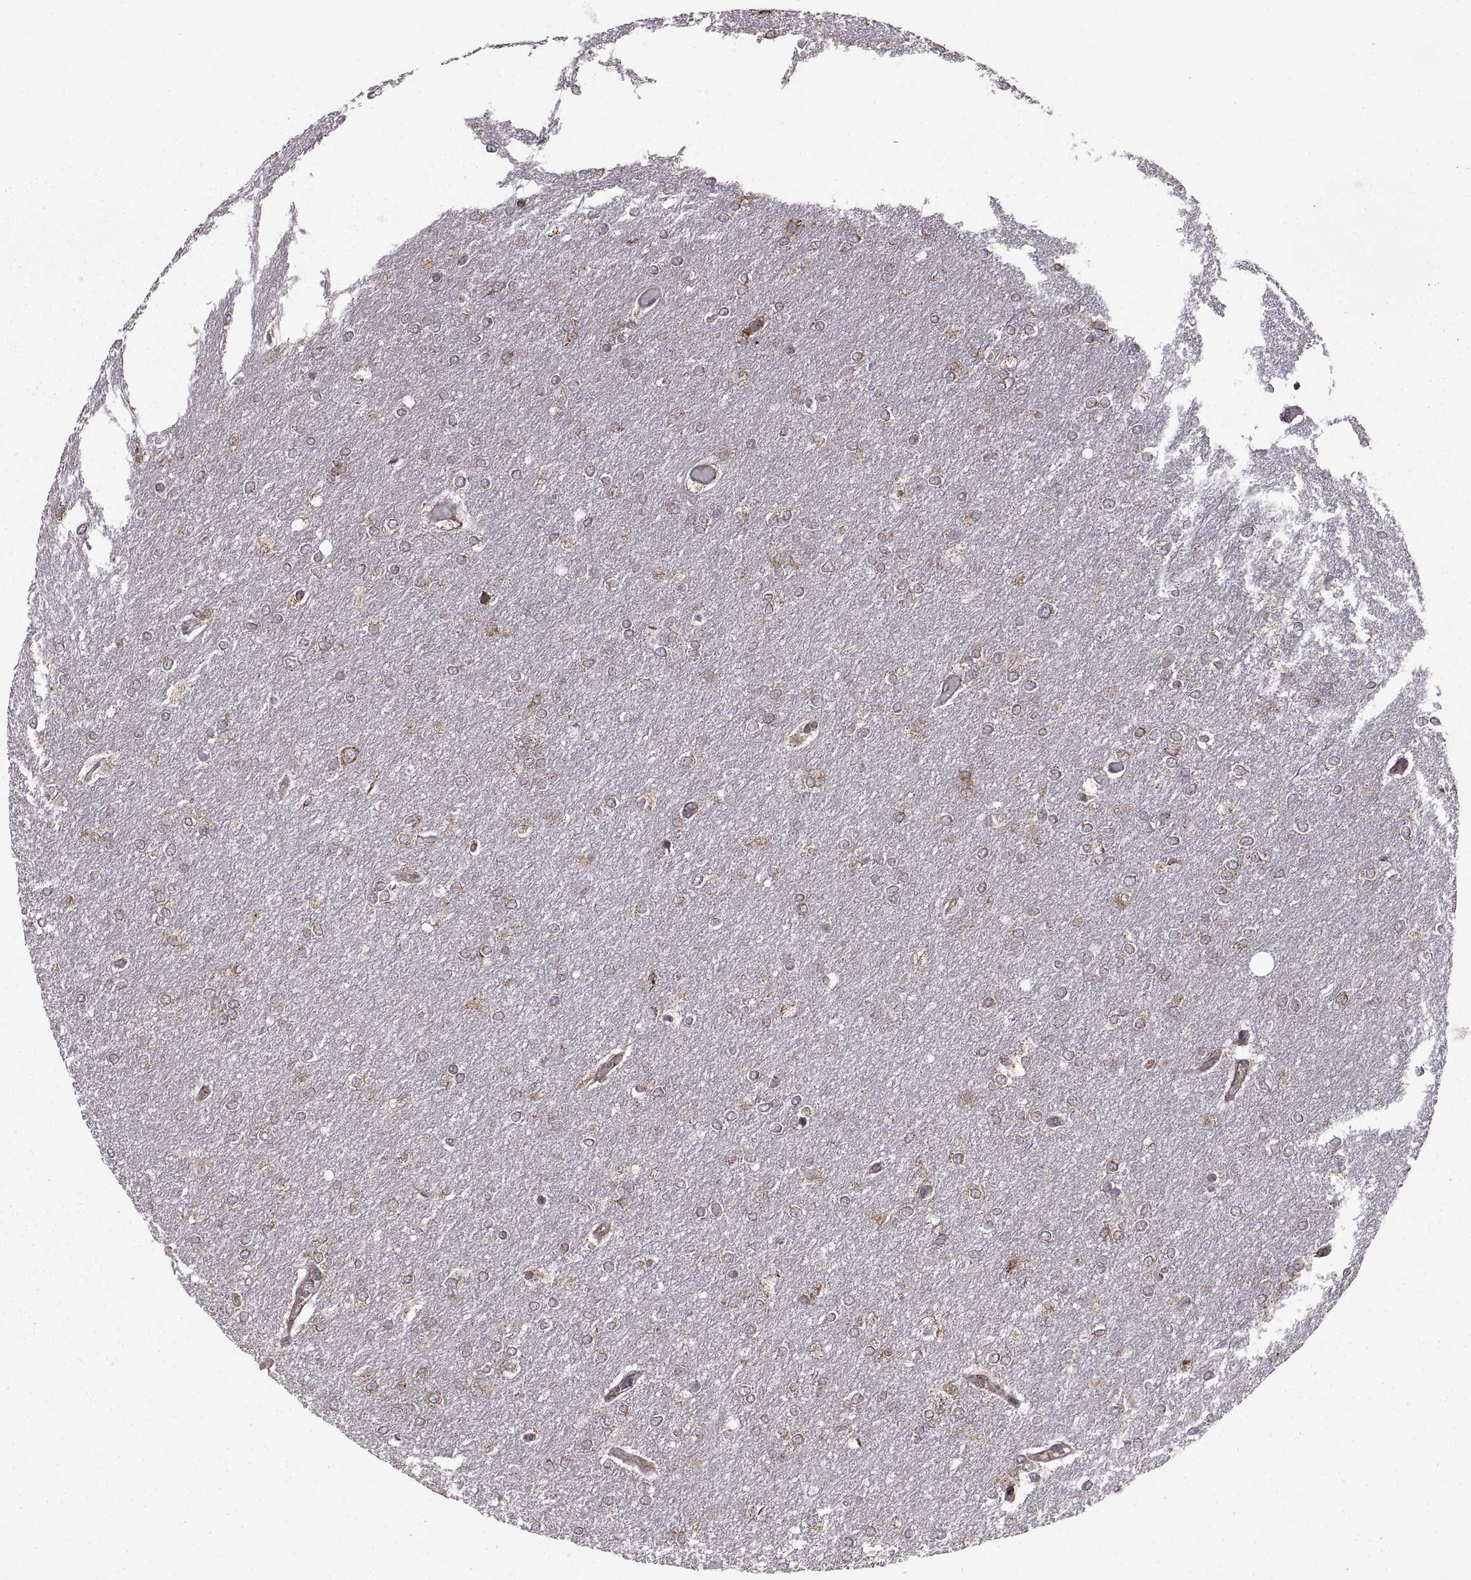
{"staining": {"intensity": "weak", "quantity": "25%-75%", "location": "cytoplasmic/membranous"}, "tissue": "glioma", "cell_type": "Tumor cells", "image_type": "cancer", "snomed": [{"axis": "morphology", "description": "Glioma, malignant, High grade"}, {"axis": "topography", "description": "Brain"}], "caption": "A high-resolution photomicrograph shows immunohistochemistry staining of malignant glioma (high-grade), which exhibits weak cytoplasmic/membranous positivity in approximately 25%-75% of tumor cells.", "gene": "PDIA3", "patient": {"sex": "female", "age": 61}}